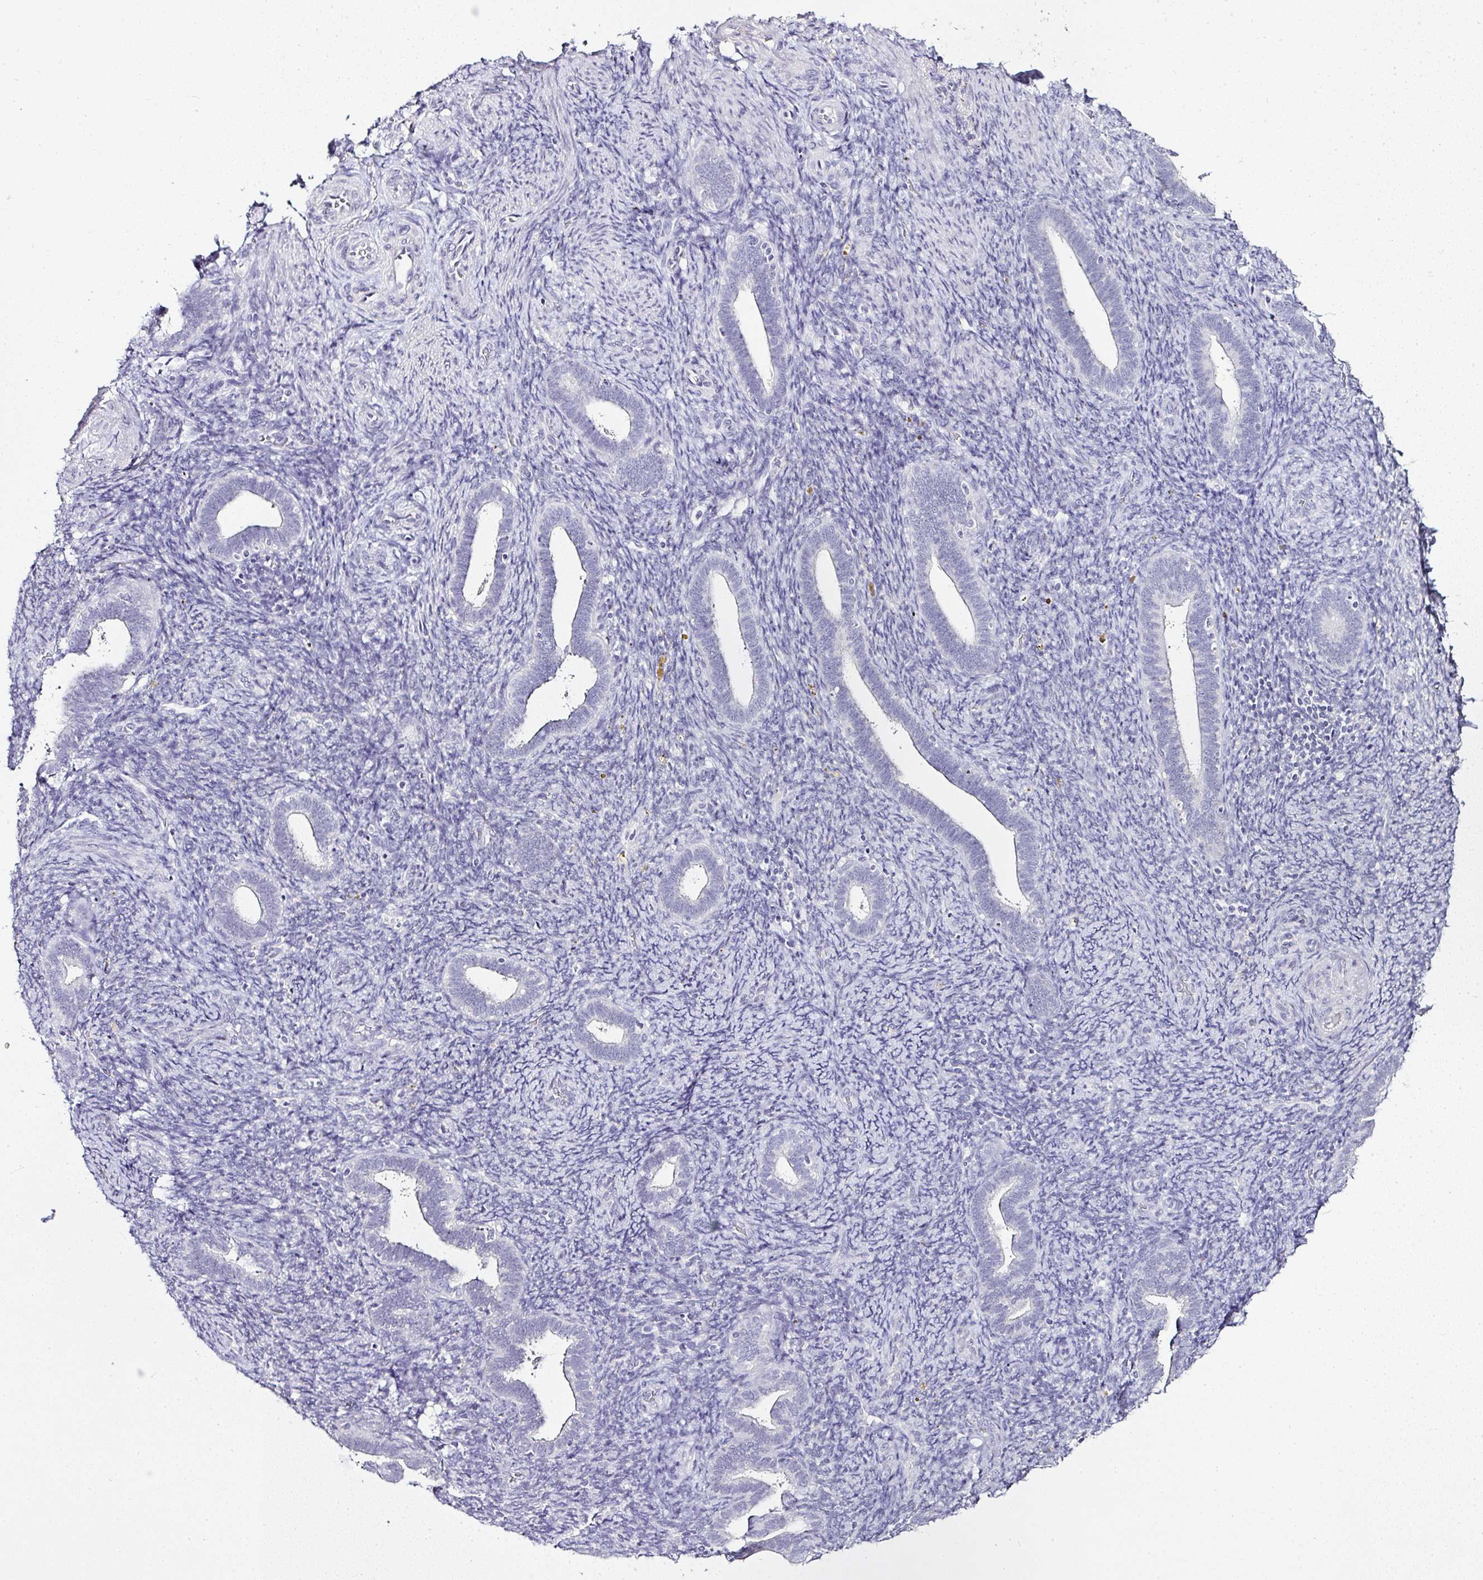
{"staining": {"intensity": "negative", "quantity": "none", "location": "none"}, "tissue": "endometrium", "cell_type": "Cells in endometrial stroma", "image_type": "normal", "snomed": [{"axis": "morphology", "description": "Normal tissue, NOS"}, {"axis": "topography", "description": "Endometrium"}], "caption": "The micrograph shows no significant positivity in cells in endometrial stroma of endometrium.", "gene": "SERPINB3", "patient": {"sex": "female", "age": 34}}